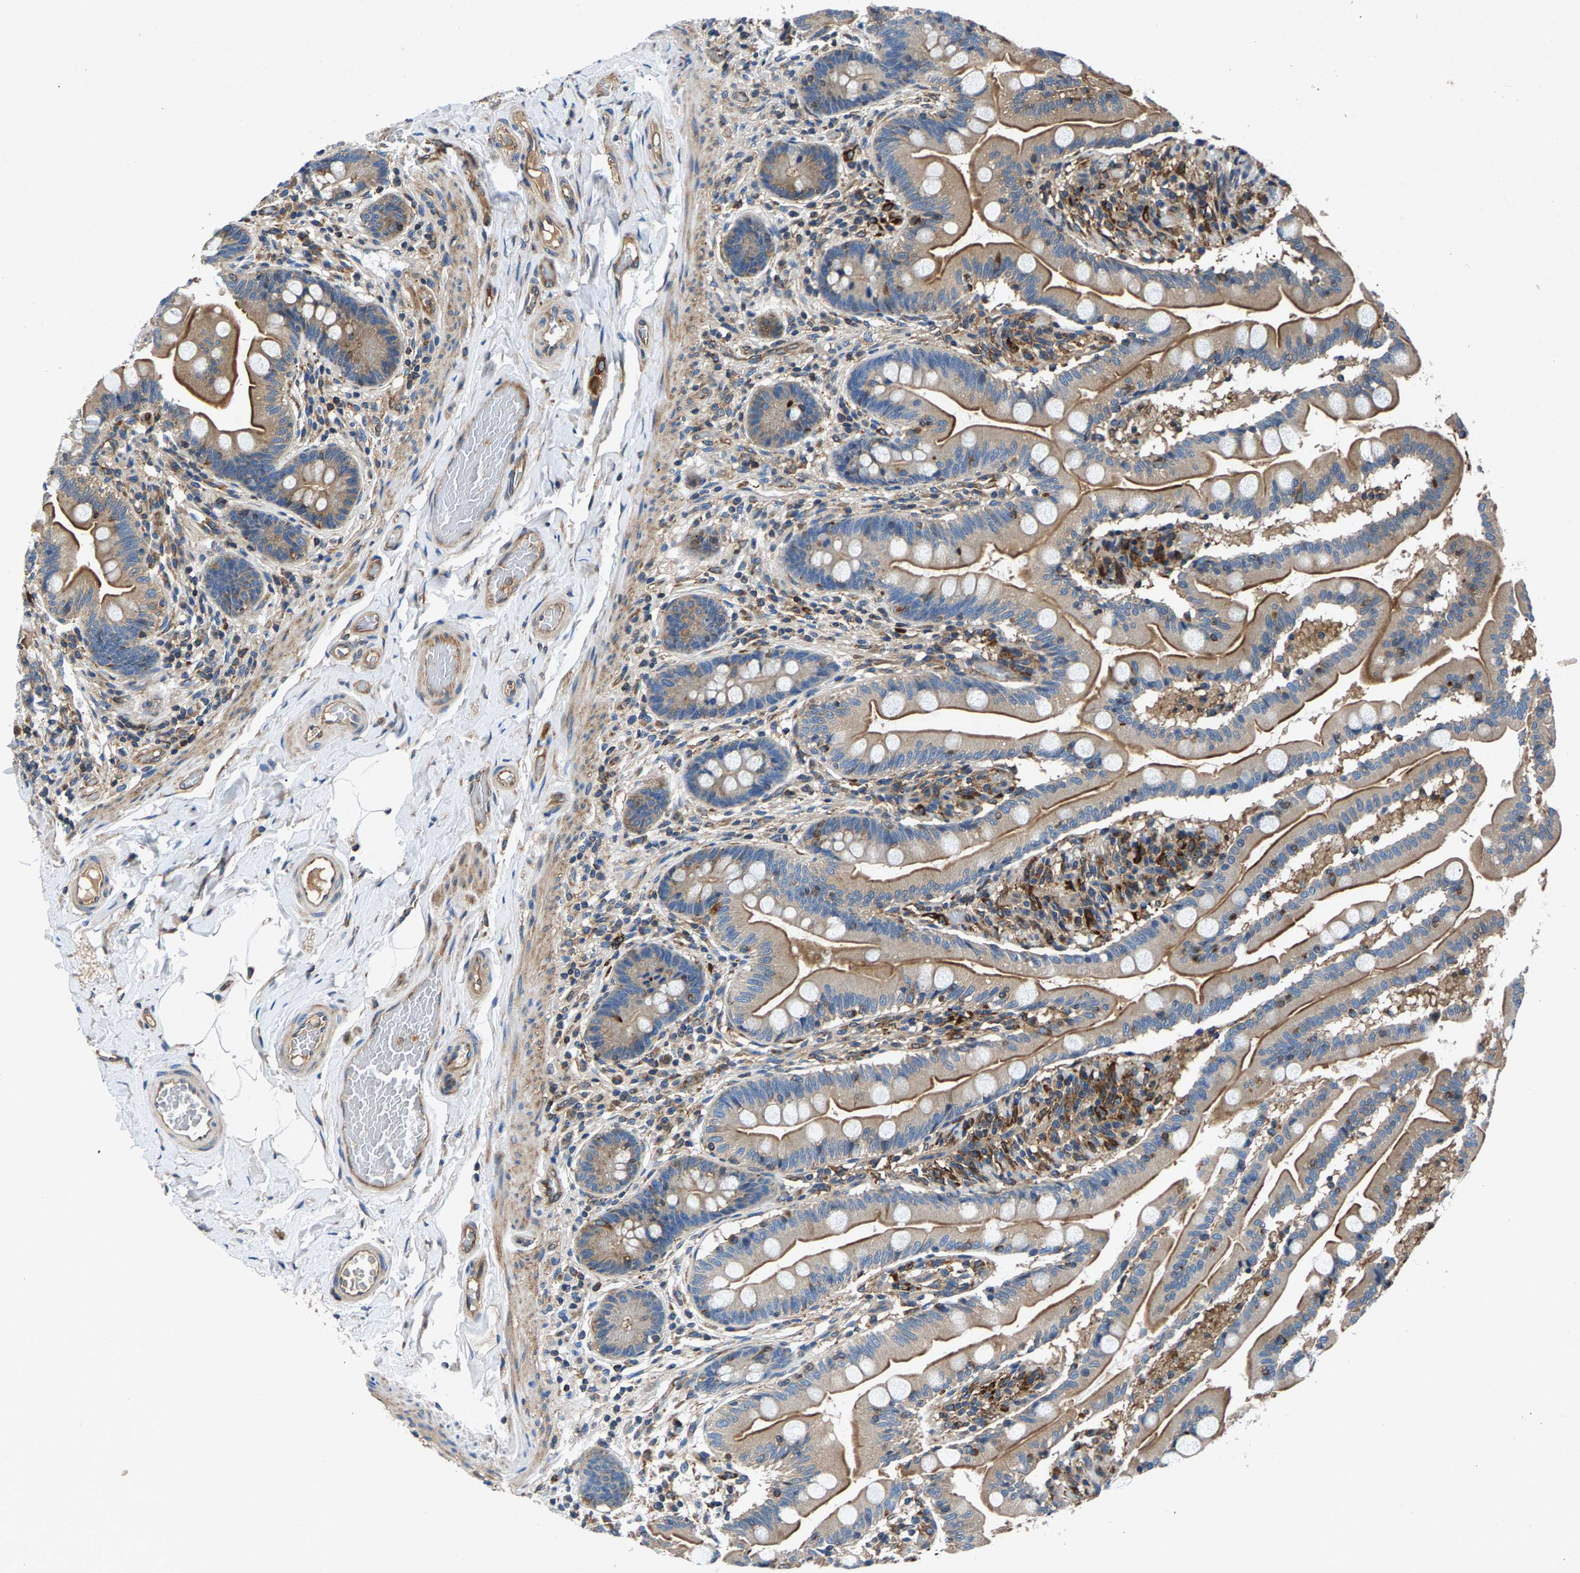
{"staining": {"intensity": "moderate", "quantity": ">75%", "location": "cytoplasmic/membranous"}, "tissue": "small intestine", "cell_type": "Glandular cells", "image_type": "normal", "snomed": [{"axis": "morphology", "description": "Normal tissue, NOS"}, {"axis": "topography", "description": "Small intestine"}], "caption": "A histopathology image of small intestine stained for a protein shows moderate cytoplasmic/membranous brown staining in glandular cells. The staining is performed using DAB brown chromogen to label protein expression. The nuclei are counter-stained blue using hematoxylin.", "gene": "LPCAT1", "patient": {"sex": "female", "age": 56}}